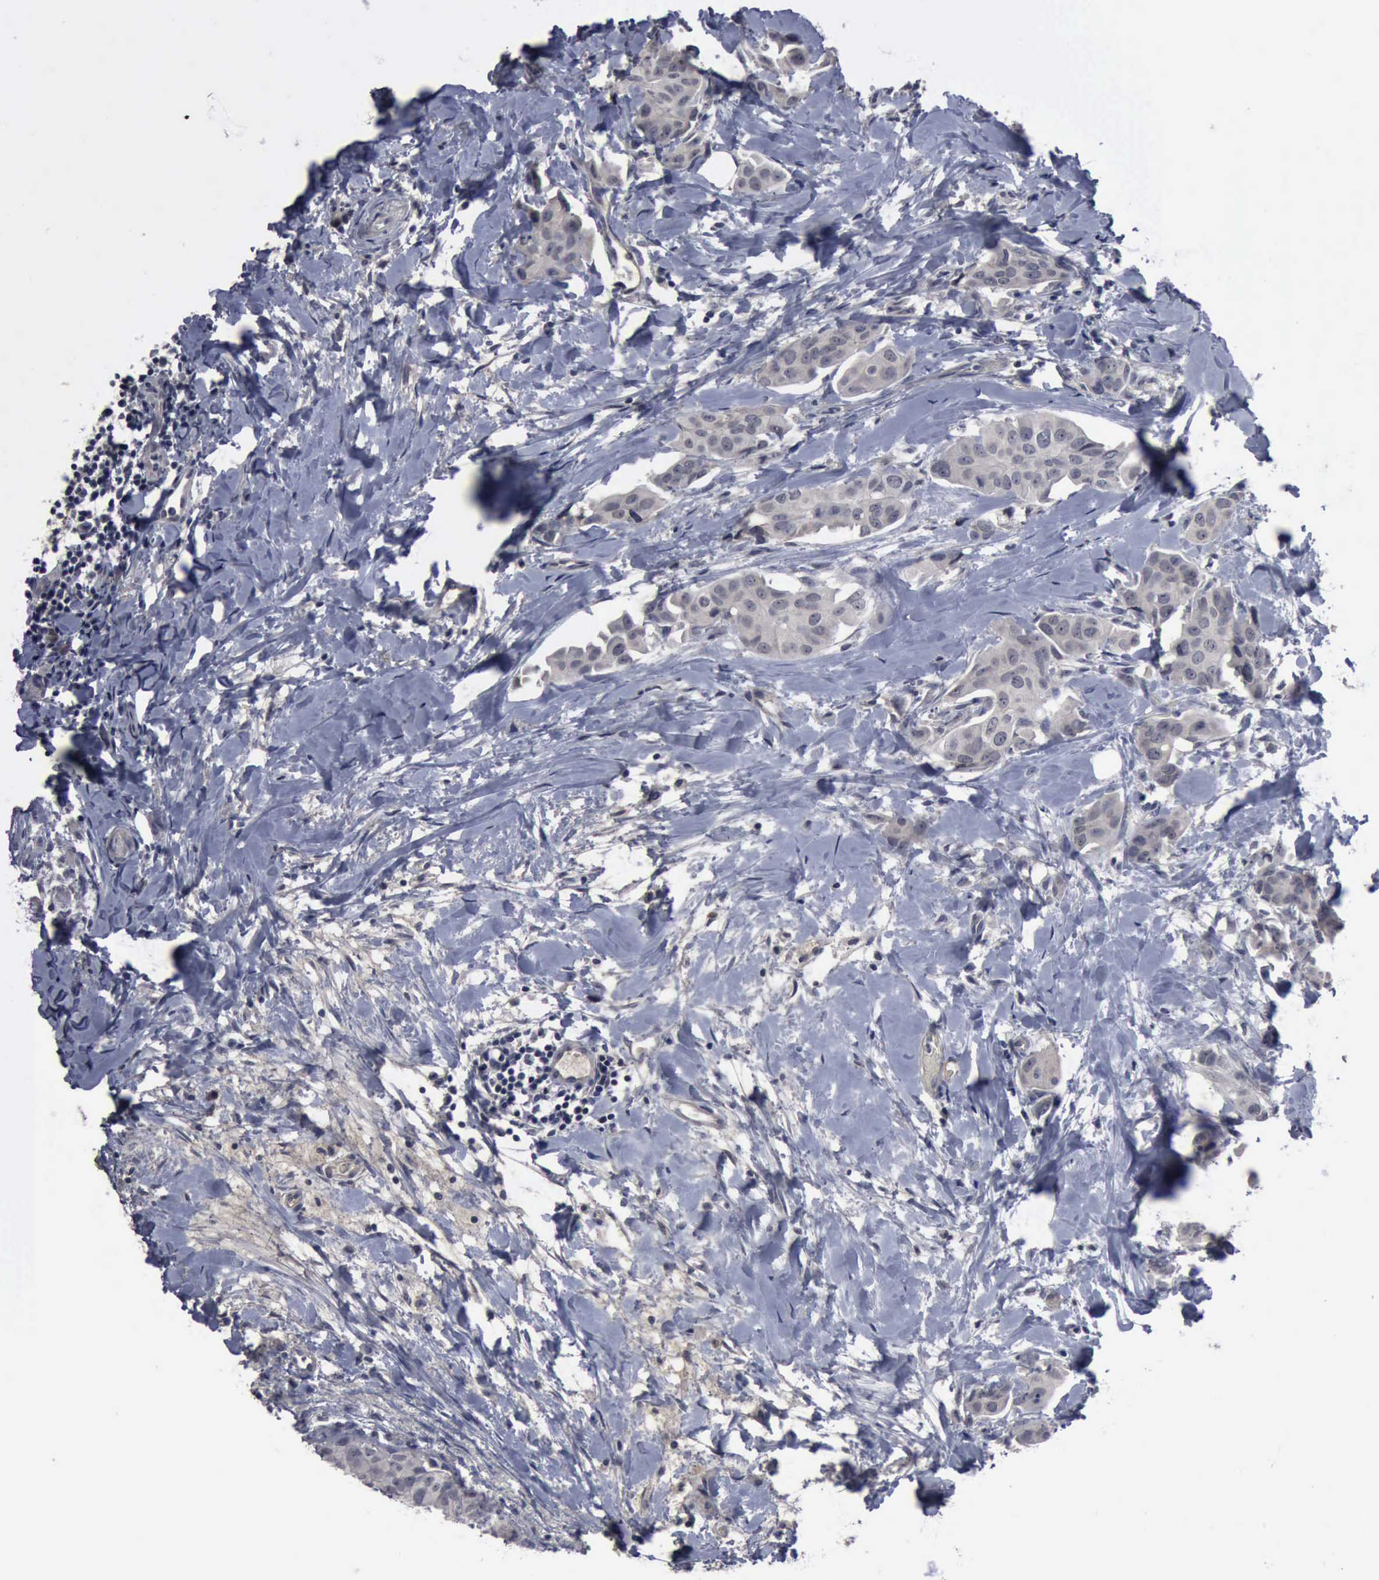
{"staining": {"intensity": "negative", "quantity": "none", "location": "none"}, "tissue": "breast cancer", "cell_type": "Tumor cells", "image_type": "cancer", "snomed": [{"axis": "morphology", "description": "Duct carcinoma"}, {"axis": "topography", "description": "Breast"}], "caption": "High magnification brightfield microscopy of invasive ductal carcinoma (breast) stained with DAB (3,3'-diaminobenzidine) (brown) and counterstained with hematoxylin (blue): tumor cells show no significant positivity.", "gene": "MYO18B", "patient": {"sex": "female", "age": 40}}